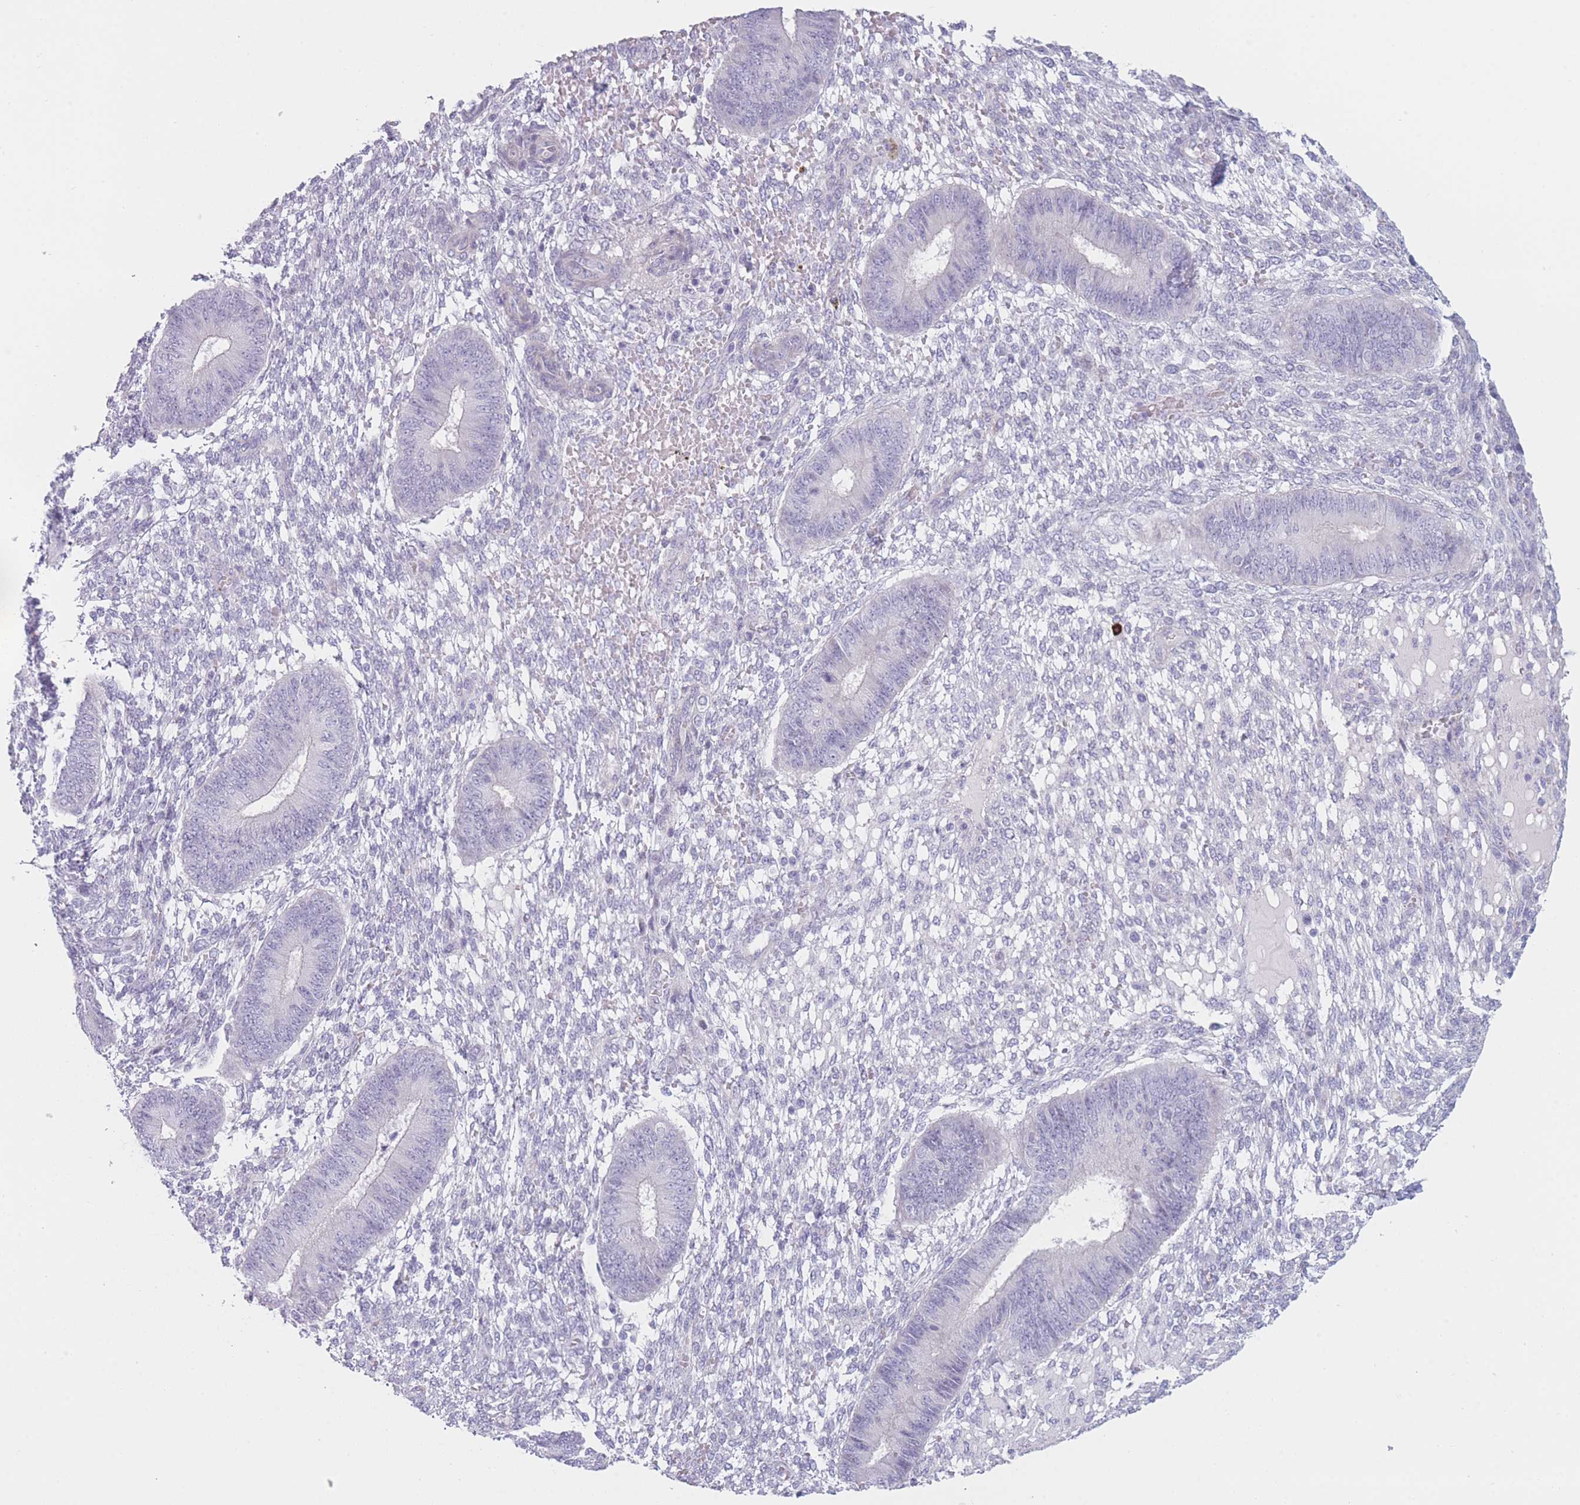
{"staining": {"intensity": "negative", "quantity": "none", "location": "none"}, "tissue": "endometrium", "cell_type": "Cells in endometrial stroma", "image_type": "normal", "snomed": [{"axis": "morphology", "description": "Normal tissue, NOS"}, {"axis": "topography", "description": "Endometrium"}], "caption": "DAB immunohistochemical staining of normal human endometrium exhibits no significant staining in cells in endometrial stroma. The staining is performed using DAB (3,3'-diaminobenzidine) brown chromogen with nuclei counter-stained in using hematoxylin.", "gene": "PLEKHG2", "patient": {"sex": "female", "age": 49}}